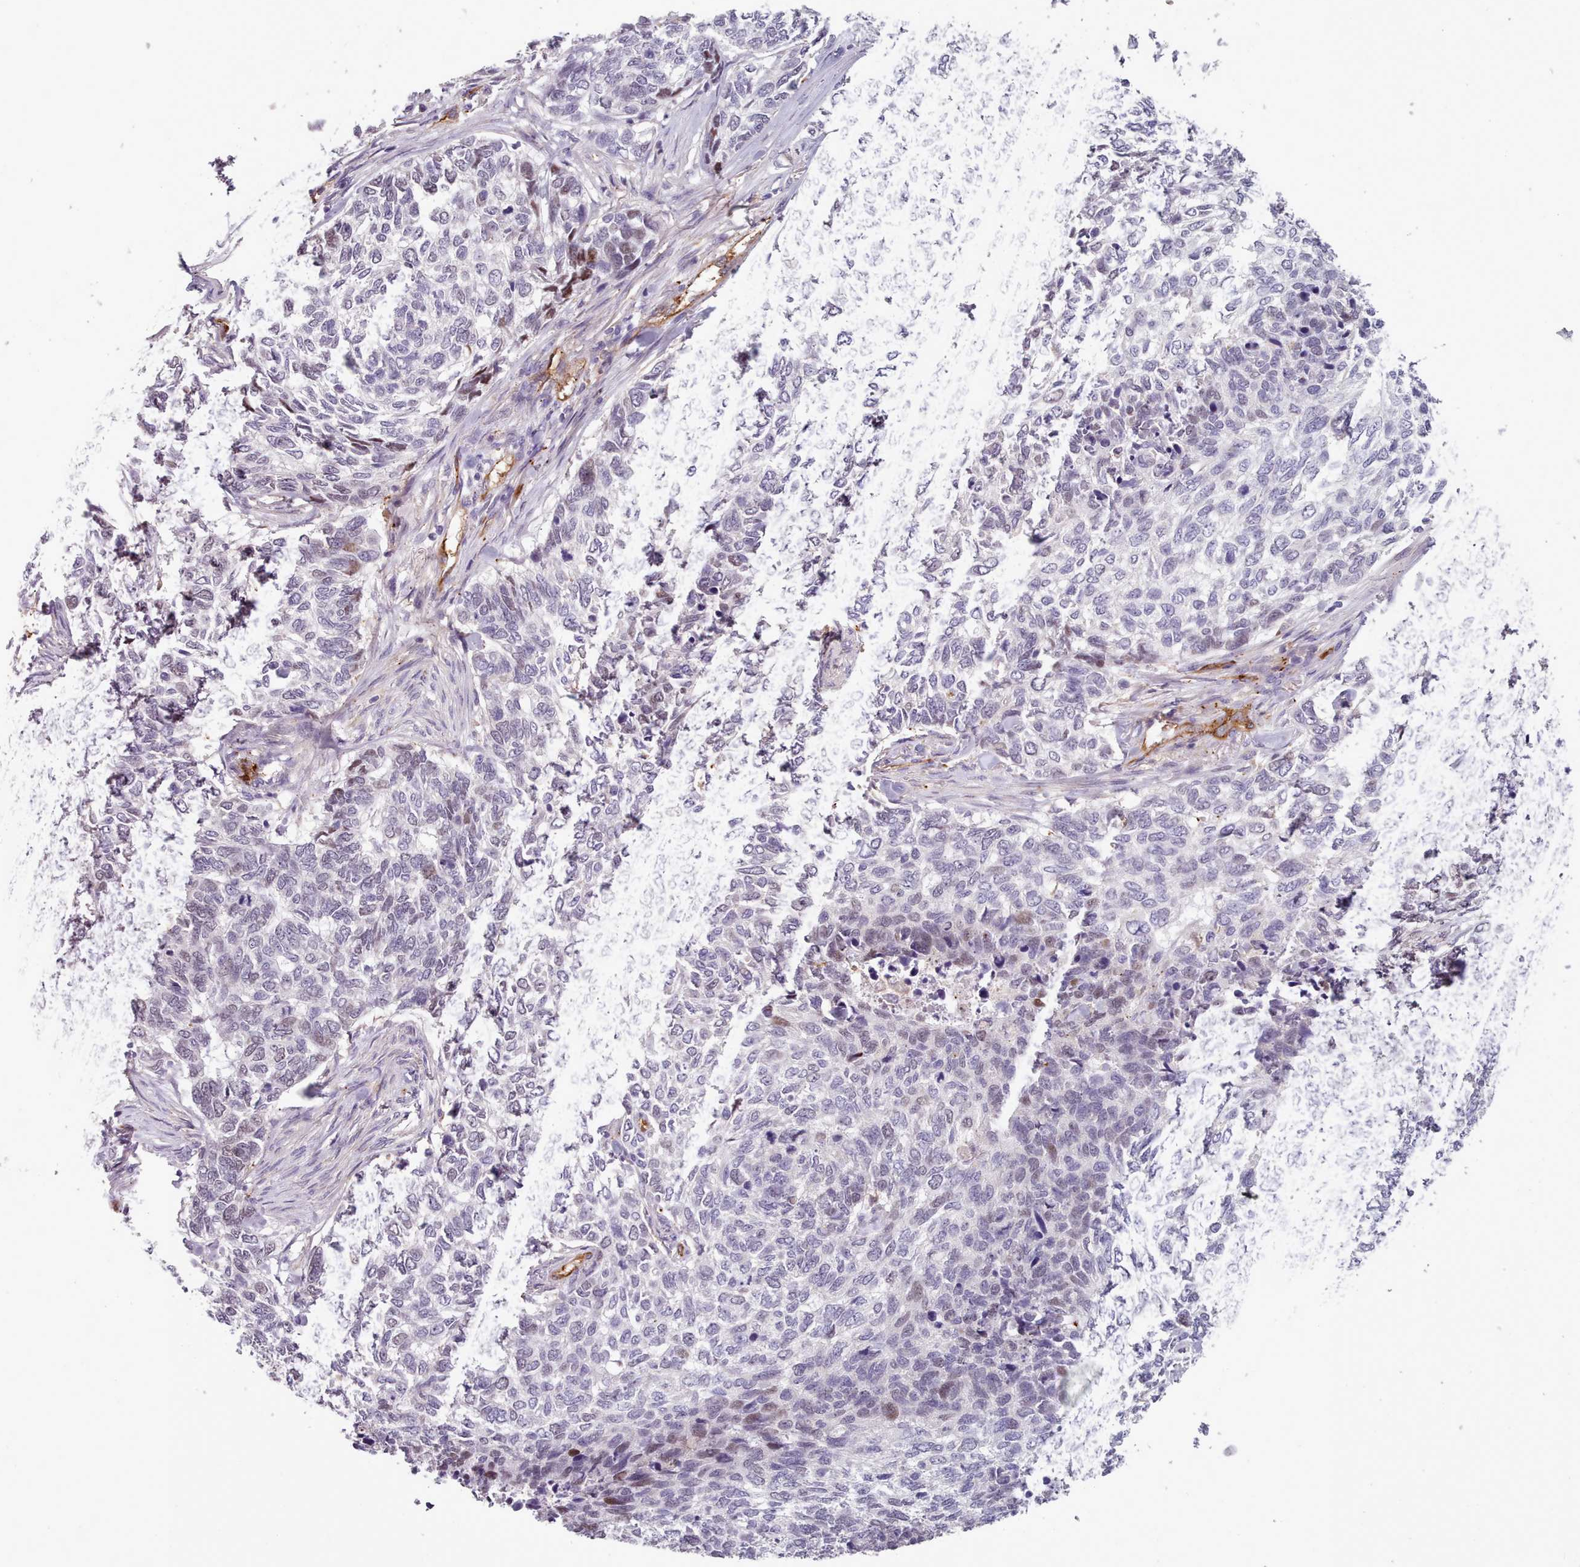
{"staining": {"intensity": "negative", "quantity": "none", "location": "none"}, "tissue": "skin cancer", "cell_type": "Tumor cells", "image_type": "cancer", "snomed": [{"axis": "morphology", "description": "Basal cell carcinoma"}, {"axis": "topography", "description": "Skin"}], "caption": "IHC micrograph of neoplastic tissue: human skin basal cell carcinoma stained with DAB shows no significant protein expression in tumor cells.", "gene": "CD300LF", "patient": {"sex": "female", "age": 65}}